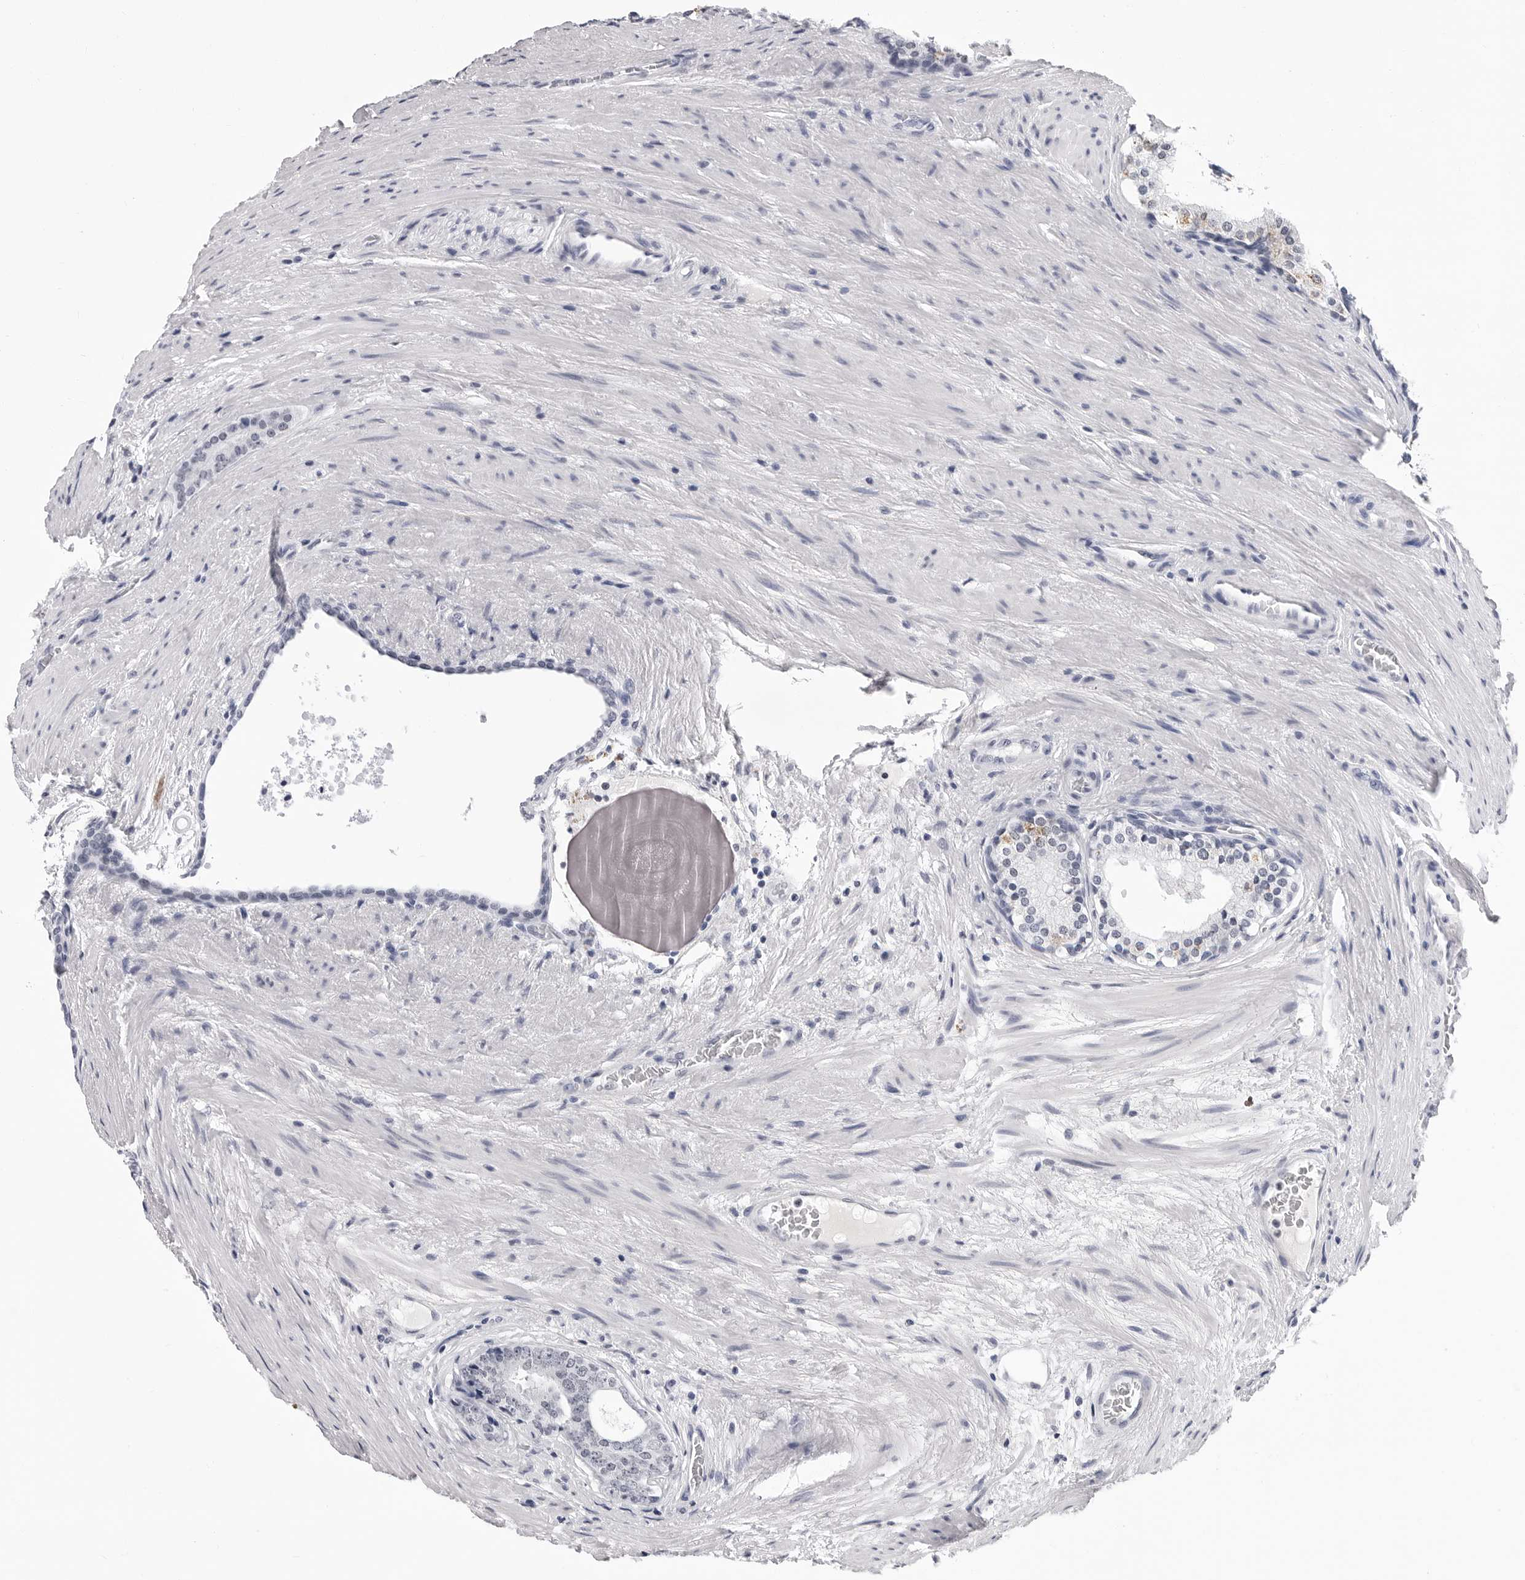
{"staining": {"intensity": "negative", "quantity": "none", "location": "none"}, "tissue": "prostate cancer", "cell_type": "Tumor cells", "image_type": "cancer", "snomed": [{"axis": "morphology", "description": "Adenocarcinoma, High grade"}, {"axis": "topography", "description": "Prostate"}], "caption": "DAB (3,3'-diaminobenzidine) immunohistochemical staining of adenocarcinoma (high-grade) (prostate) shows no significant expression in tumor cells.", "gene": "SF3B4", "patient": {"sex": "male", "age": 56}}